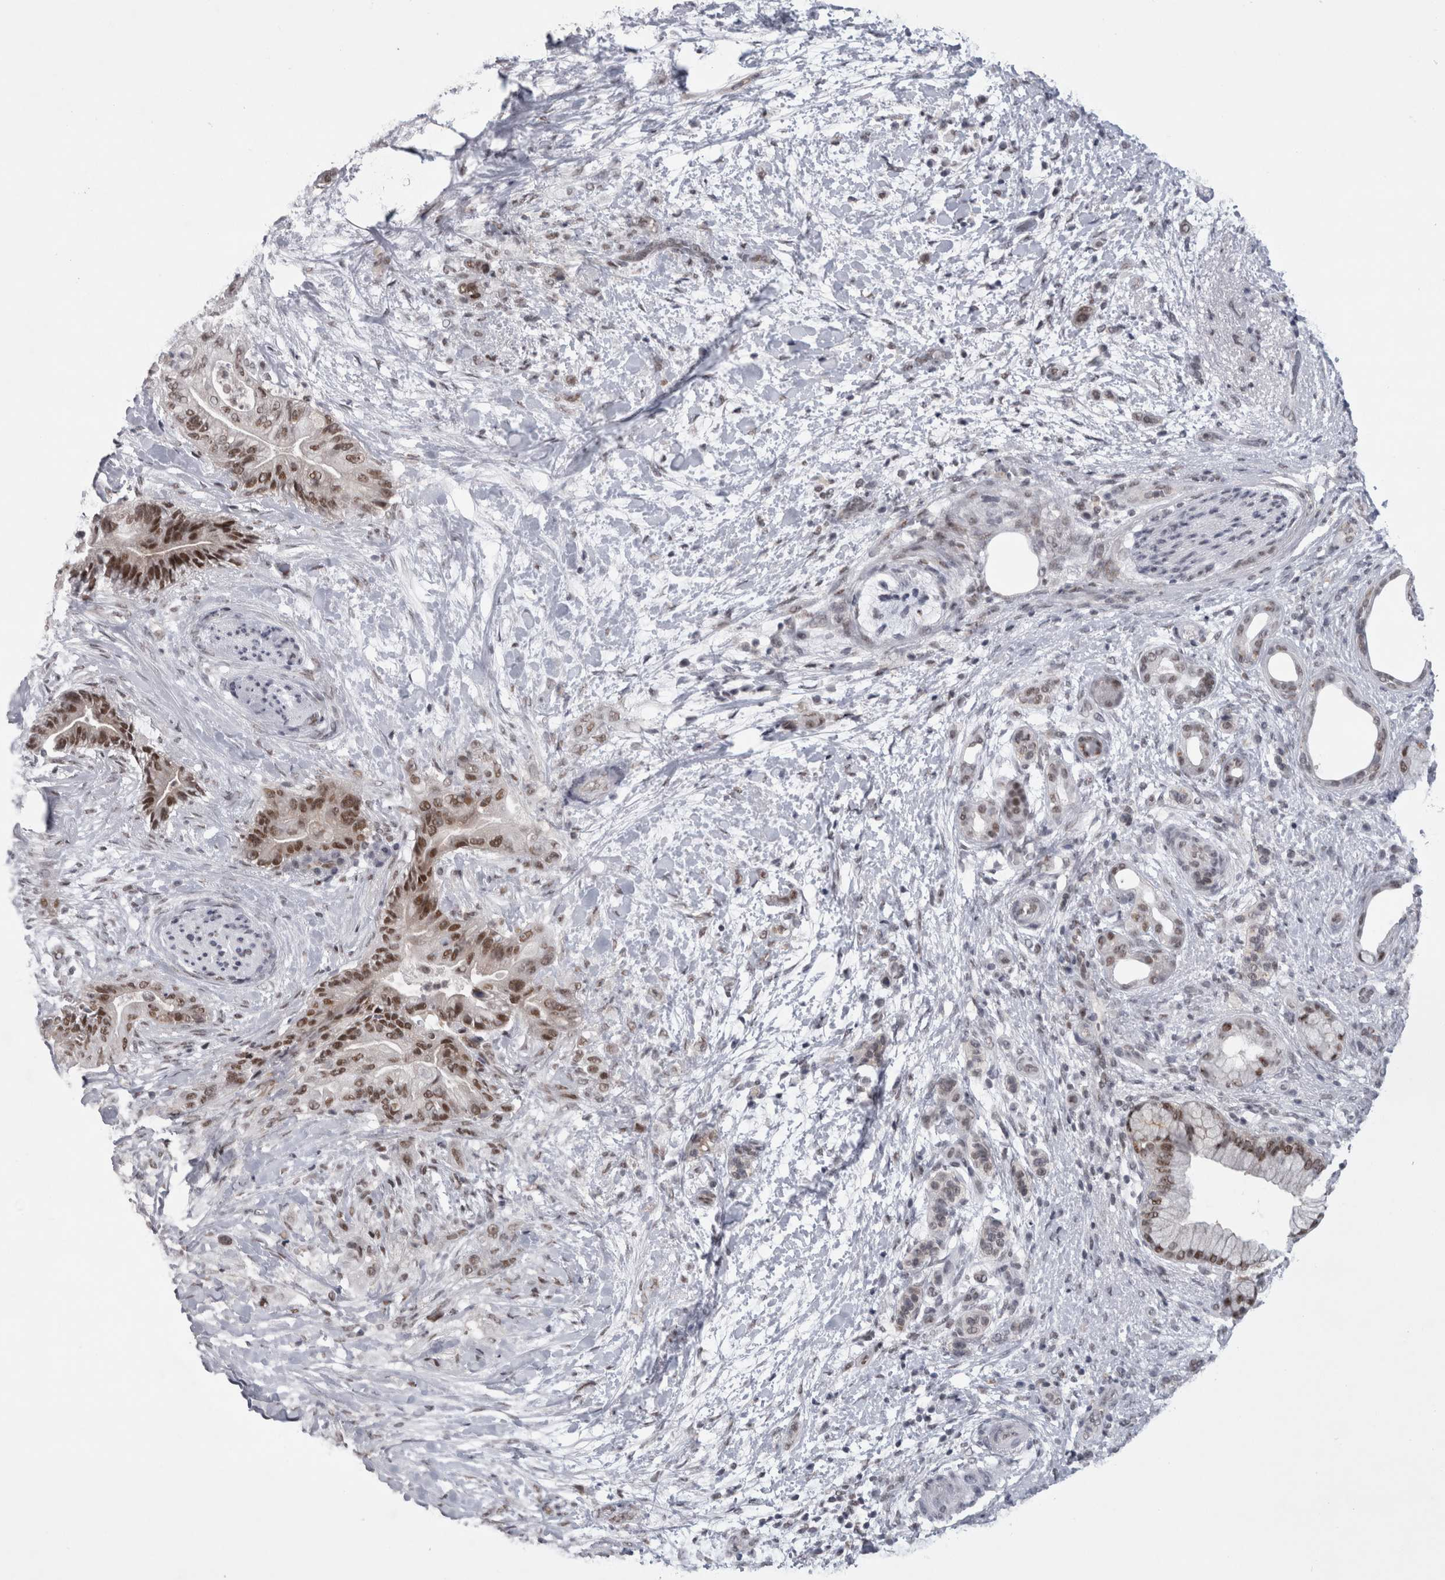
{"staining": {"intensity": "moderate", "quantity": ">75%", "location": "nuclear"}, "tissue": "pancreatic cancer", "cell_type": "Tumor cells", "image_type": "cancer", "snomed": [{"axis": "morphology", "description": "Adenocarcinoma, NOS"}, {"axis": "topography", "description": "Pancreas"}], "caption": "A photomicrograph showing moderate nuclear positivity in about >75% of tumor cells in adenocarcinoma (pancreatic), as visualized by brown immunohistochemical staining.", "gene": "PSMB2", "patient": {"sex": "male", "age": 59}}